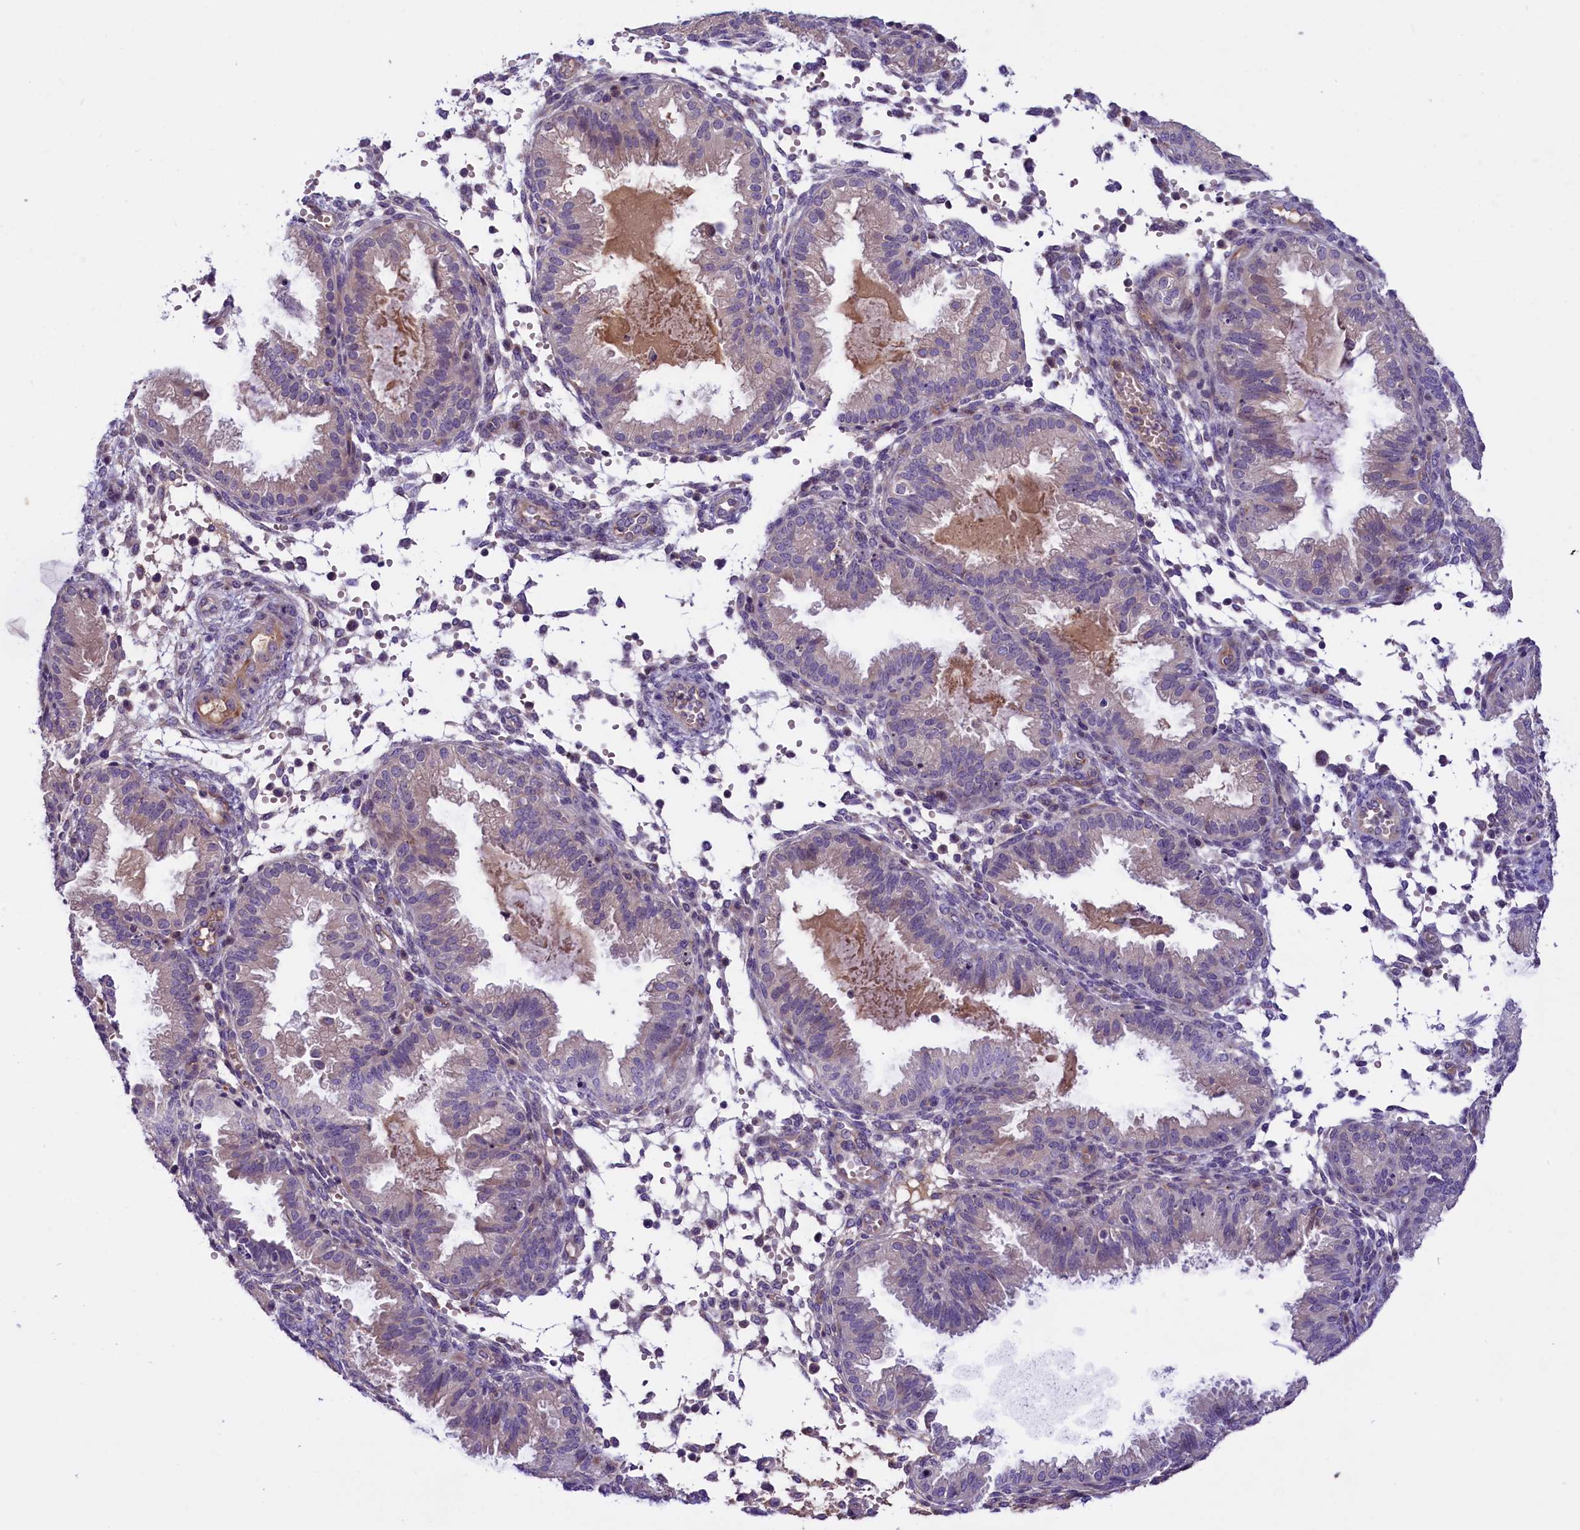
{"staining": {"intensity": "negative", "quantity": "none", "location": "none"}, "tissue": "endometrium", "cell_type": "Cells in endometrial stroma", "image_type": "normal", "snomed": [{"axis": "morphology", "description": "Normal tissue, NOS"}, {"axis": "topography", "description": "Endometrium"}], "caption": "Immunohistochemistry histopathology image of benign endometrium stained for a protein (brown), which reveals no expression in cells in endometrial stroma.", "gene": "CCDC32", "patient": {"sex": "female", "age": 33}}